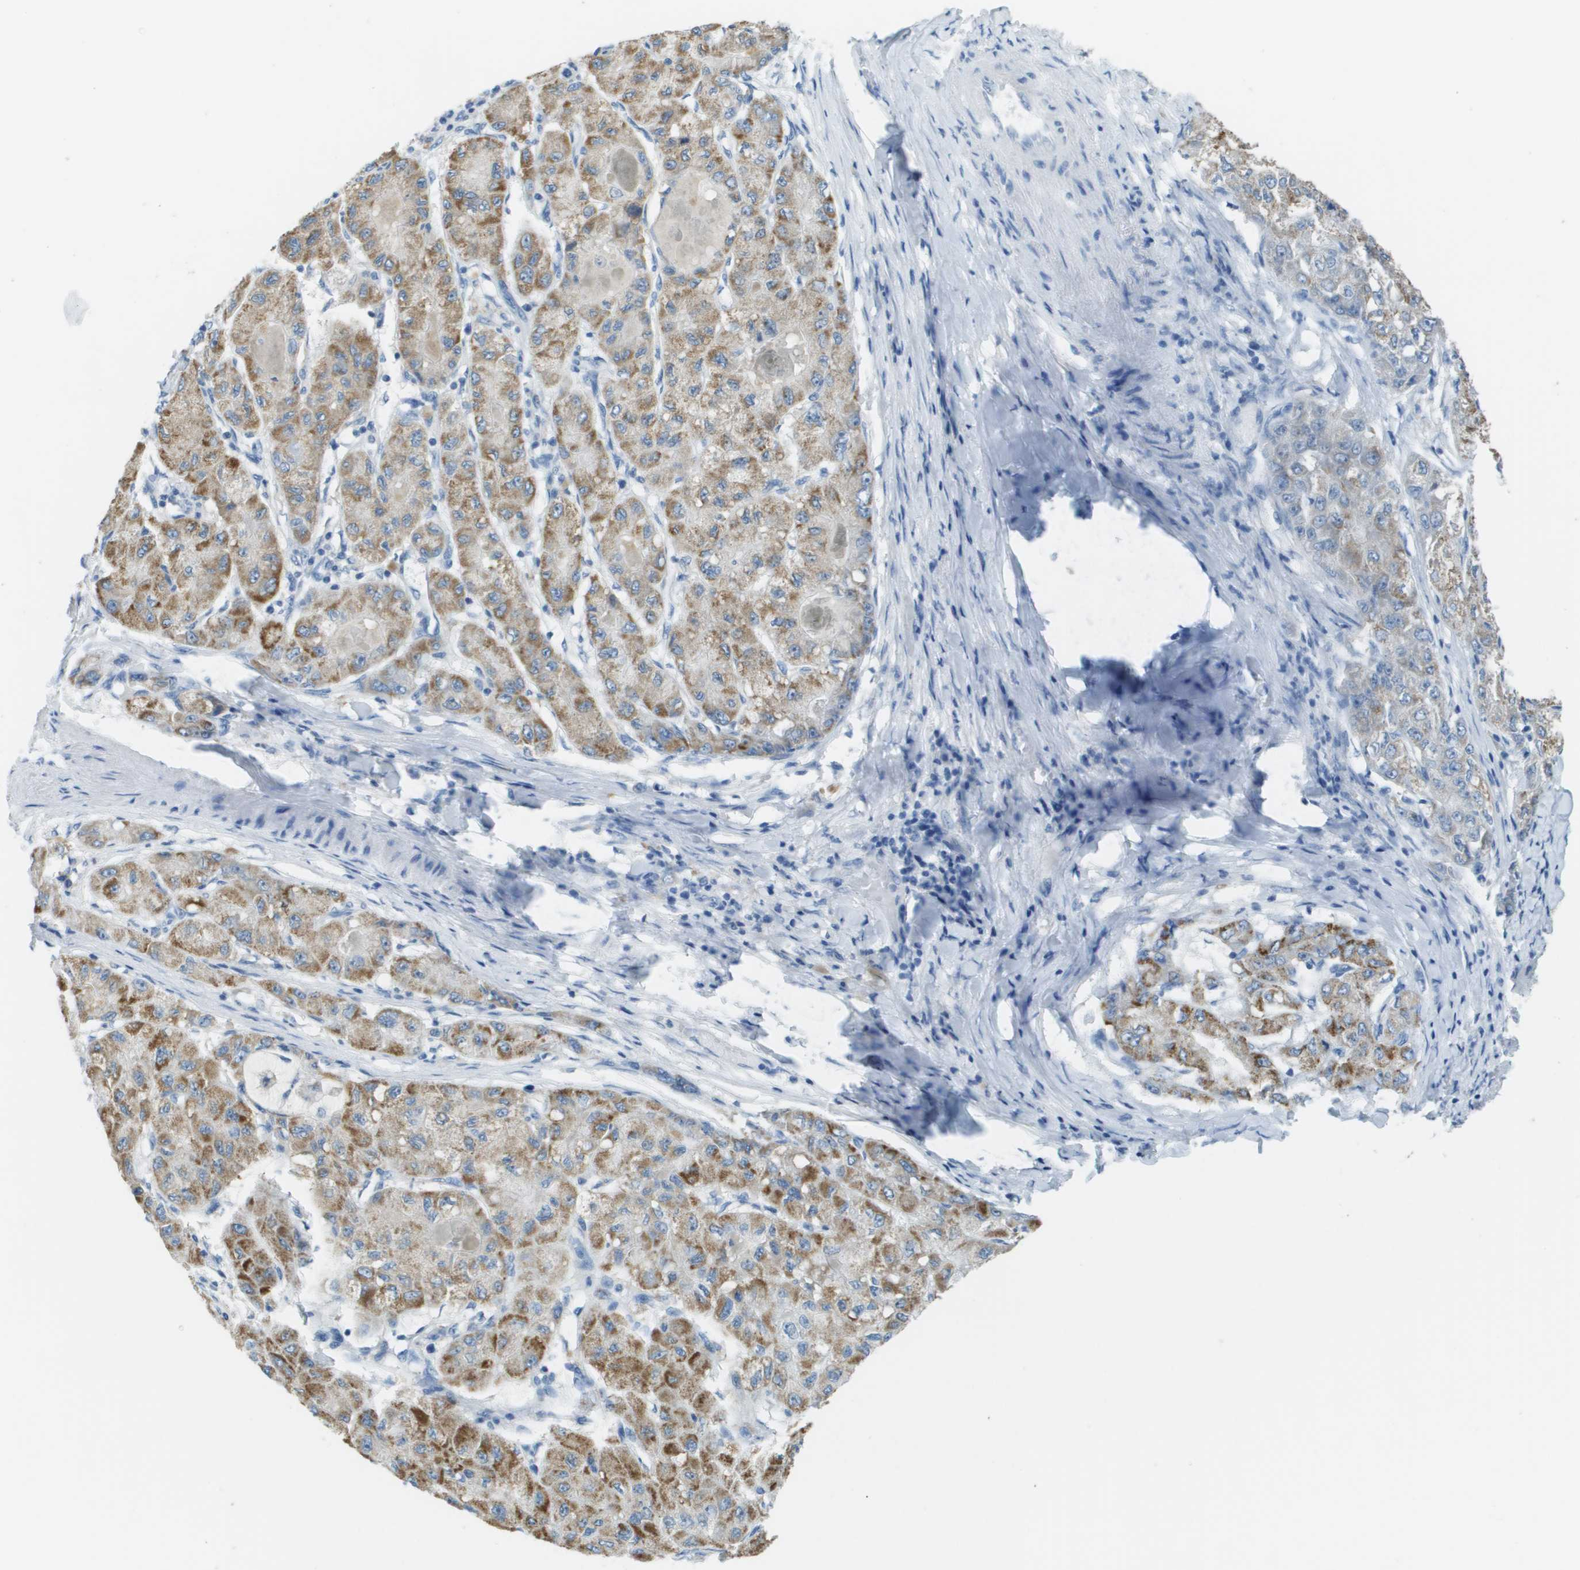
{"staining": {"intensity": "moderate", "quantity": "25%-75%", "location": "cytoplasmic/membranous"}, "tissue": "liver cancer", "cell_type": "Tumor cells", "image_type": "cancer", "snomed": [{"axis": "morphology", "description": "Carcinoma, Hepatocellular, NOS"}, {"axis": "topography", "description": "Liver"}], "caption": "A photomicrograph showing moderate cytoplasmic/membranous positivity in approximately 25%-75% of tumor cells in hepatocellular carcinoma (liver), as visualized by brown immunohistochemical staining.", "gene": "PTGDR2", "patient": {"sex": "male", "age": 80}}